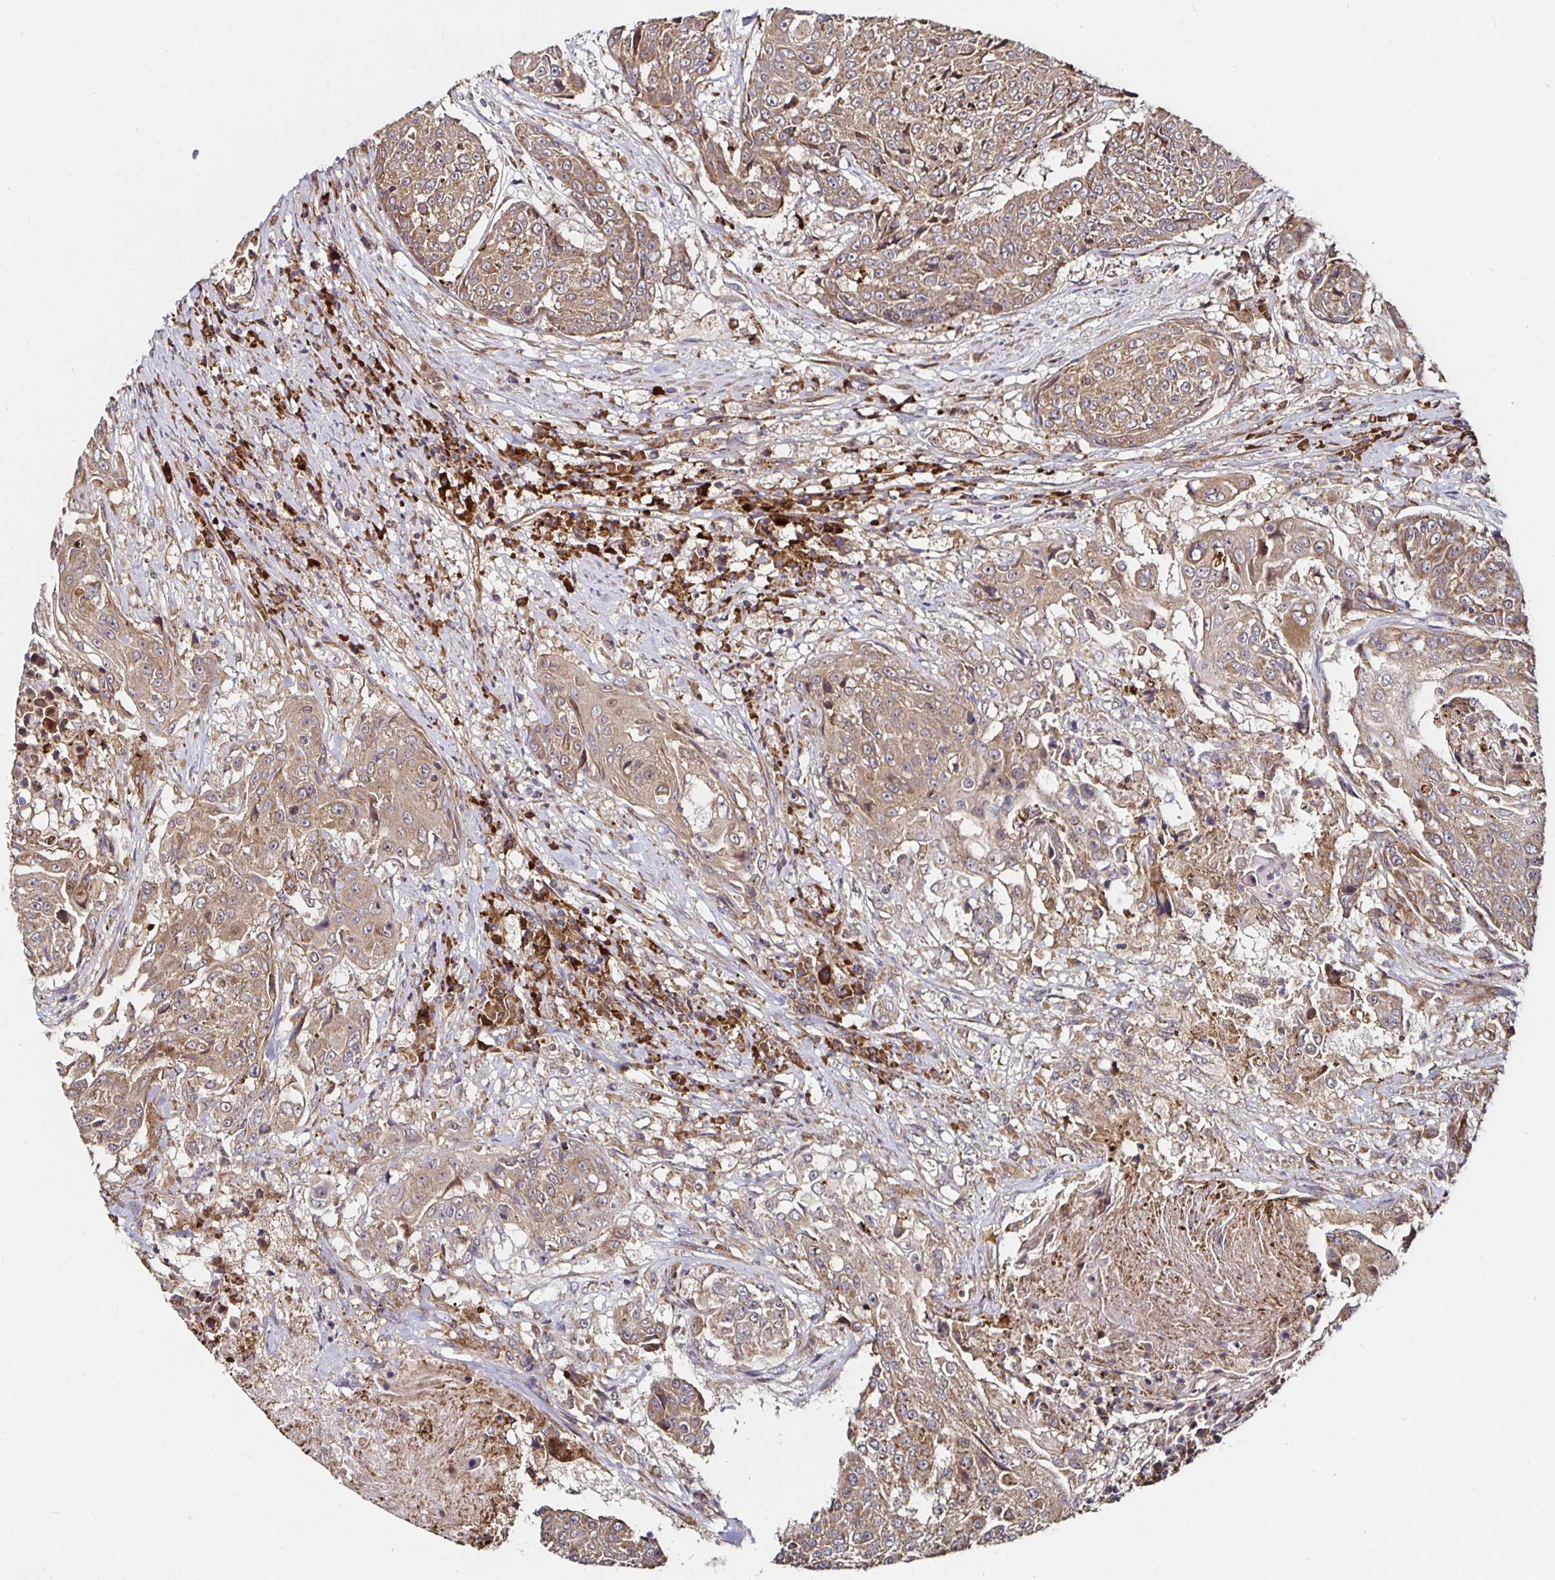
{"staining": {"intensity": "weak", "quantity": ">75%", "location": "cytoplasmic/membranous"}, "tissue": "urothelial cancer", "cell_type": "Tumor cells", "image_type": "cancer", "snomed": [{"axis": "morphology", "description": "Urothelial carcinoma, High grade"}, {"axis": "topography", "description": "Urinary bladder"}], "caption": "Human urothelial cancer stained with a protein marker exhibits weak staining in tumor cells.", "gene": "MLST8", "patient": {"sex": "female", "age": 63}}